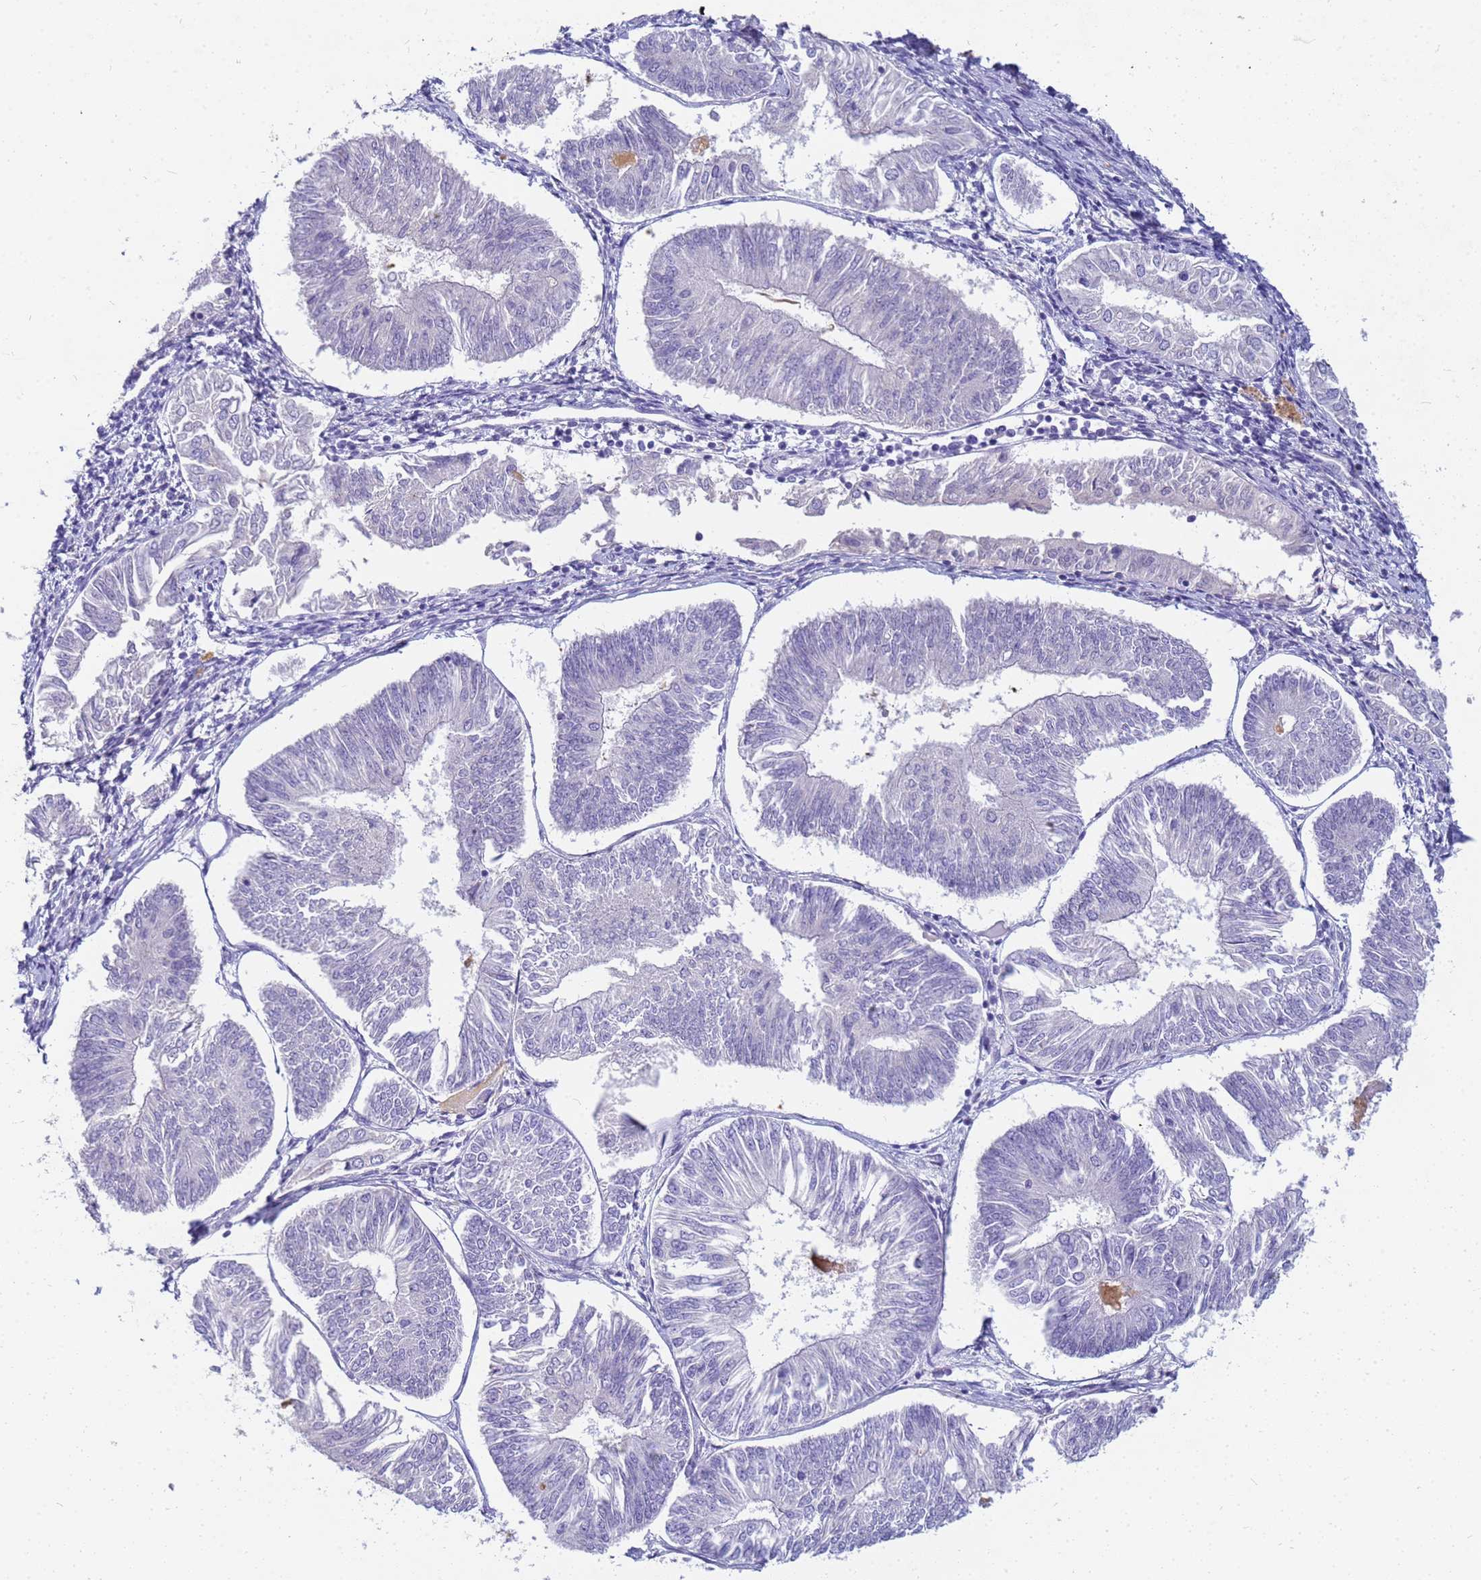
{"staining": {"intensity": "negative", "quantity": "none", "location": "none"}, "tissue": "endometrial cancer", "cell_type": "Tumor cells", "image_type": "cancer", "snomed": [{"axis": "morphology", "description": "Adenocarcinoma, NOS"}, {"axis": "topography", "description": "Endometrium"}], "caption": "Endometrial cancer was stained to show a protein in brown. There is no significant expression in tumor cells.", "gene": "B3GNT8", "patient": {"sex": "female", "age": 58}}